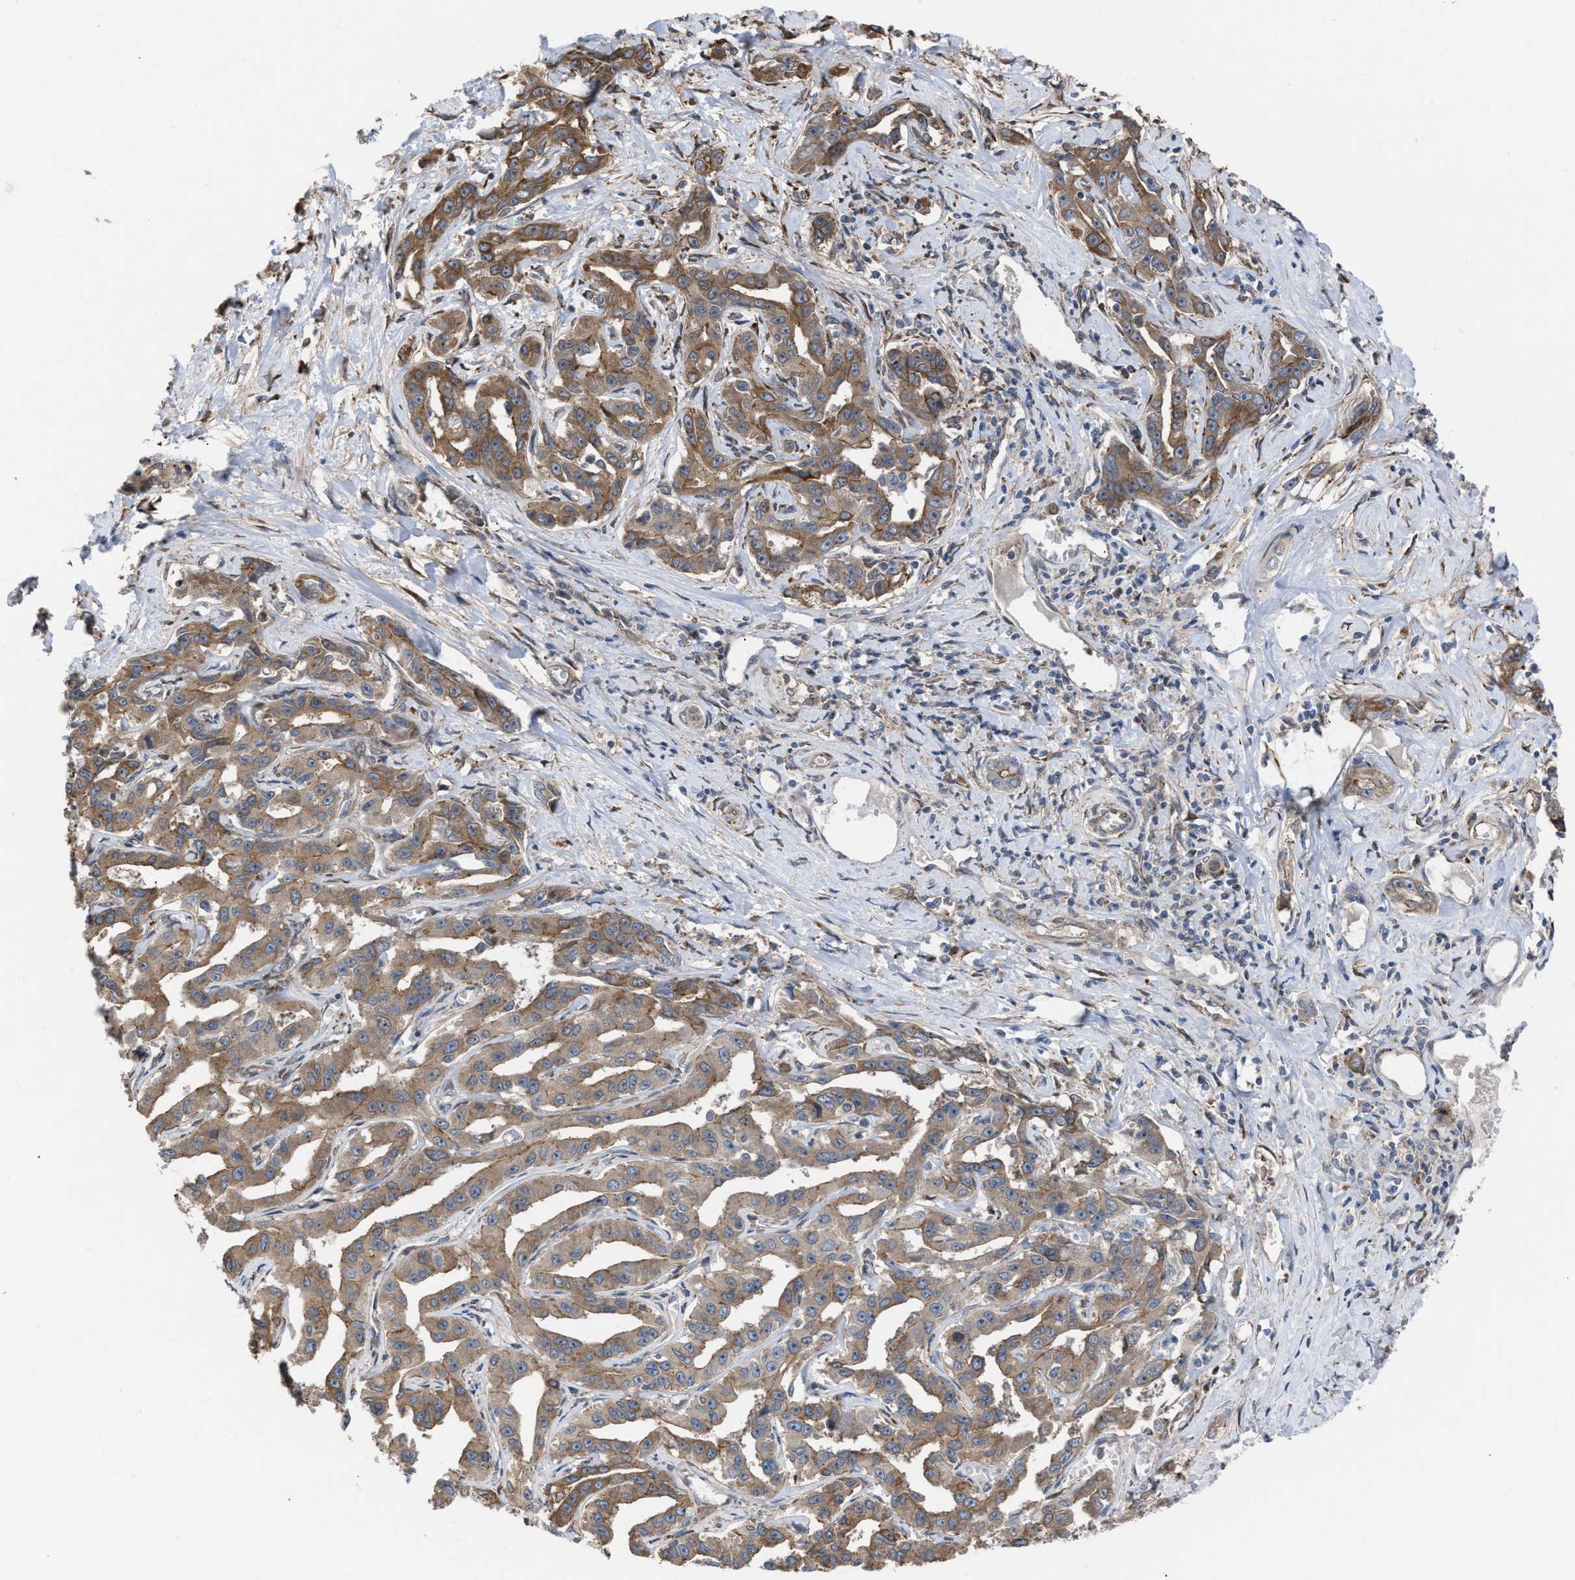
{"staining": {"intensity": "moderate", "quantity": ">75%", "location": "cytoplasmic/membranous"}, "tissue": "liver cancer", "cell_type": "Tumor cells", "image_type": "cancer", "snomed": [{"axis": "morphology", "description": "Cholangiocarcinoma"}, {"axis": "topography", "description": "Liver"}], "caption": "A medium amount of moderate cytoplasmic/membranous expression is present in approximately >75% of tumor cells in liver cancer tissue. (Stains: DAB in brown, nuclei in blue, Microscopy: brightfield microscopy at high magnification).", "gene": "TP53BP2", "patient": {"sex": "male", "age": 59}}